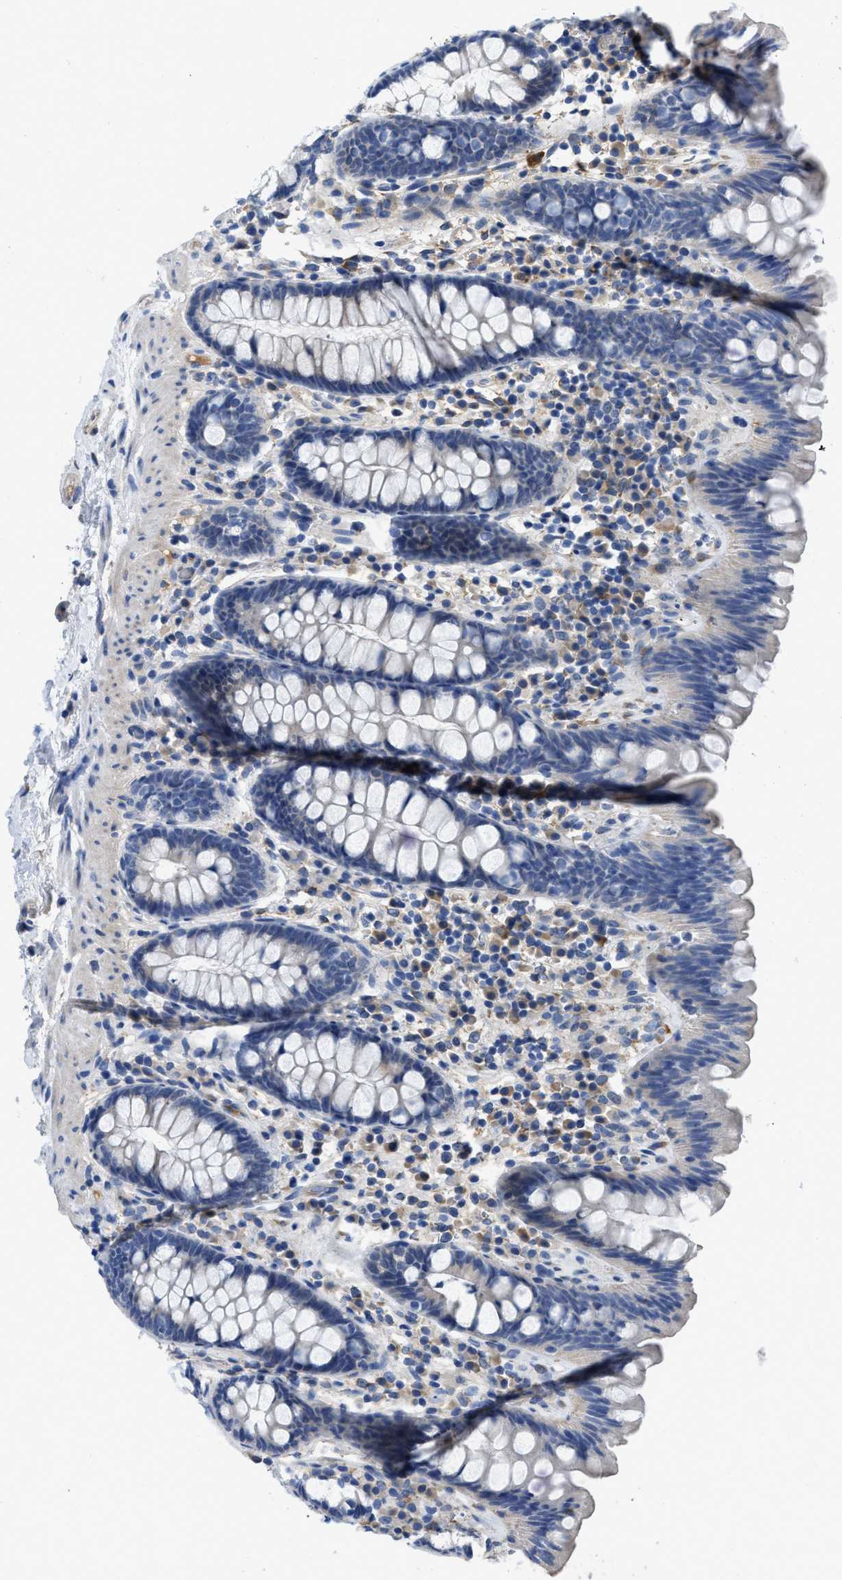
{"staining": {"intensity": "negative", "quantity": "none", "location": "none"}, "tissue": "colon", "cell_type": "Endothelial cells", "image_type": "normal", "snomed": [{"axis": "morphology", "description": "Normal tissue, NOS"}, {"axis": "topography", "description": "Colon"}], "caption": "DAB immunohistochemical staining of benign human colon shows no significant positivity in endothelial cells. Brightfield microscopy of immunohistochemistry (IHC) stained with DAB (brown) and hematoxylin (blue), captured at high magnification.", "gene": "C1S", "patient": {"sex": "female", "age": 80}}